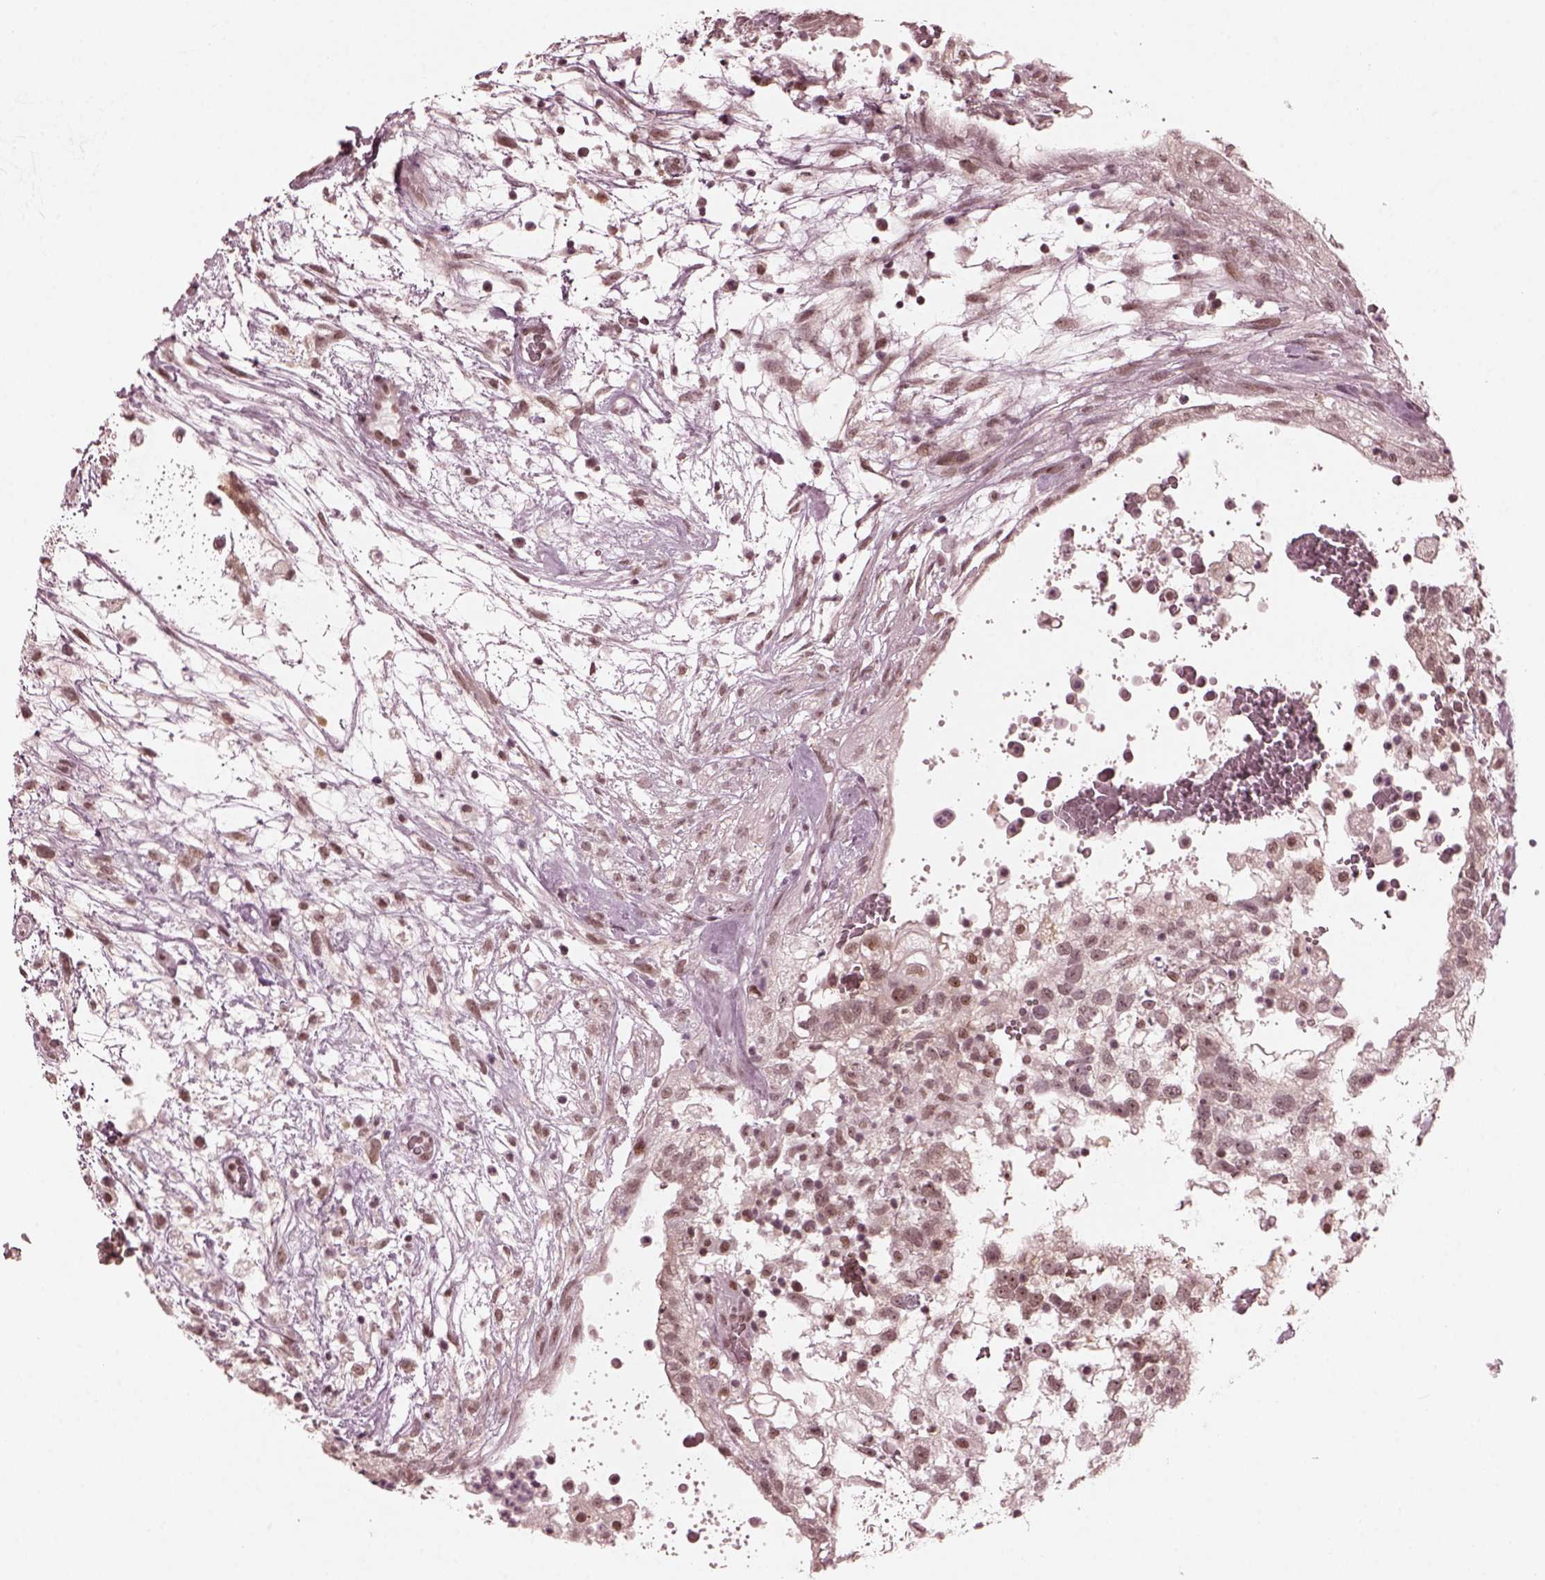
{"staining": {"intensity": "moderate", "quantity": "<25%", "location": "nuclear"}, "tissue": "testis cancer", "cell_type": "Tumor cells", "image_type": "cancer", "snomed": [{"axis": "morphology", "description": "Normal tissue, NOS"}, {"axis": "morphology", "description": "Carcinoma, Embryonal, NOS"}, {"axis": "topography", "description": "Testis"}], "caption": "Immunohistochemistry (IHC) (DAB (3,3'-diaminobenzidine)) staining of human testis cancer demonstrates moderate nuclear protein expression in about <25% of tumor cells. (IHC, brightfield microscopy, high magnification).", "gene": "TRIB3", "patient": {"sex": "male", "age": 32}}